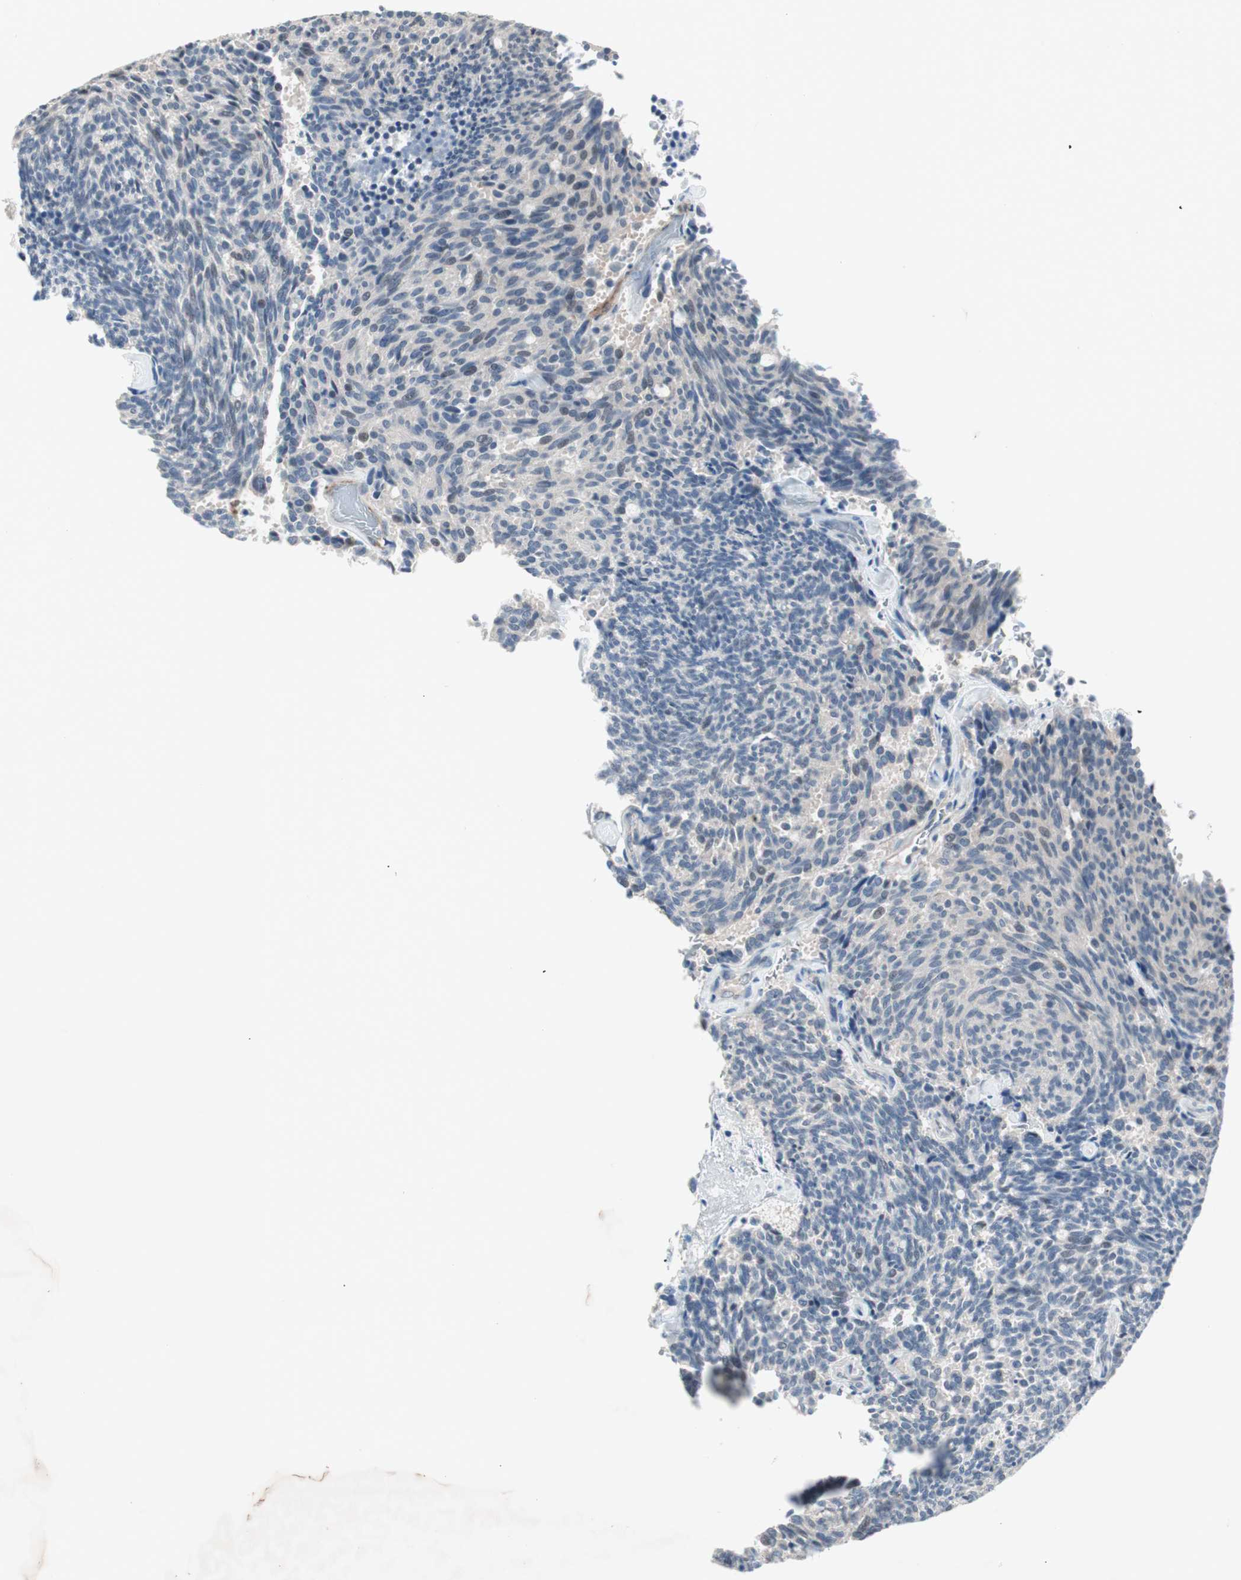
{"staining": {"intensity": "negative", "quantity": "none", "location": "none"}, "tissue": "carcinoid", "cell_type": "Tumor cells", "image_type": "cancer", "snomed": [{"axis": "morphology", "description": "Carcinoid, malignant, NOS"}, {"axis": "topography", "description": "Pancreas"}], "caption": "Immunohistochemical staining of carcinoid (malignant) displays no significant expression in tumor cells.", "gene": "ITGB4", "patient": {"sex": "female", "age": 54}}